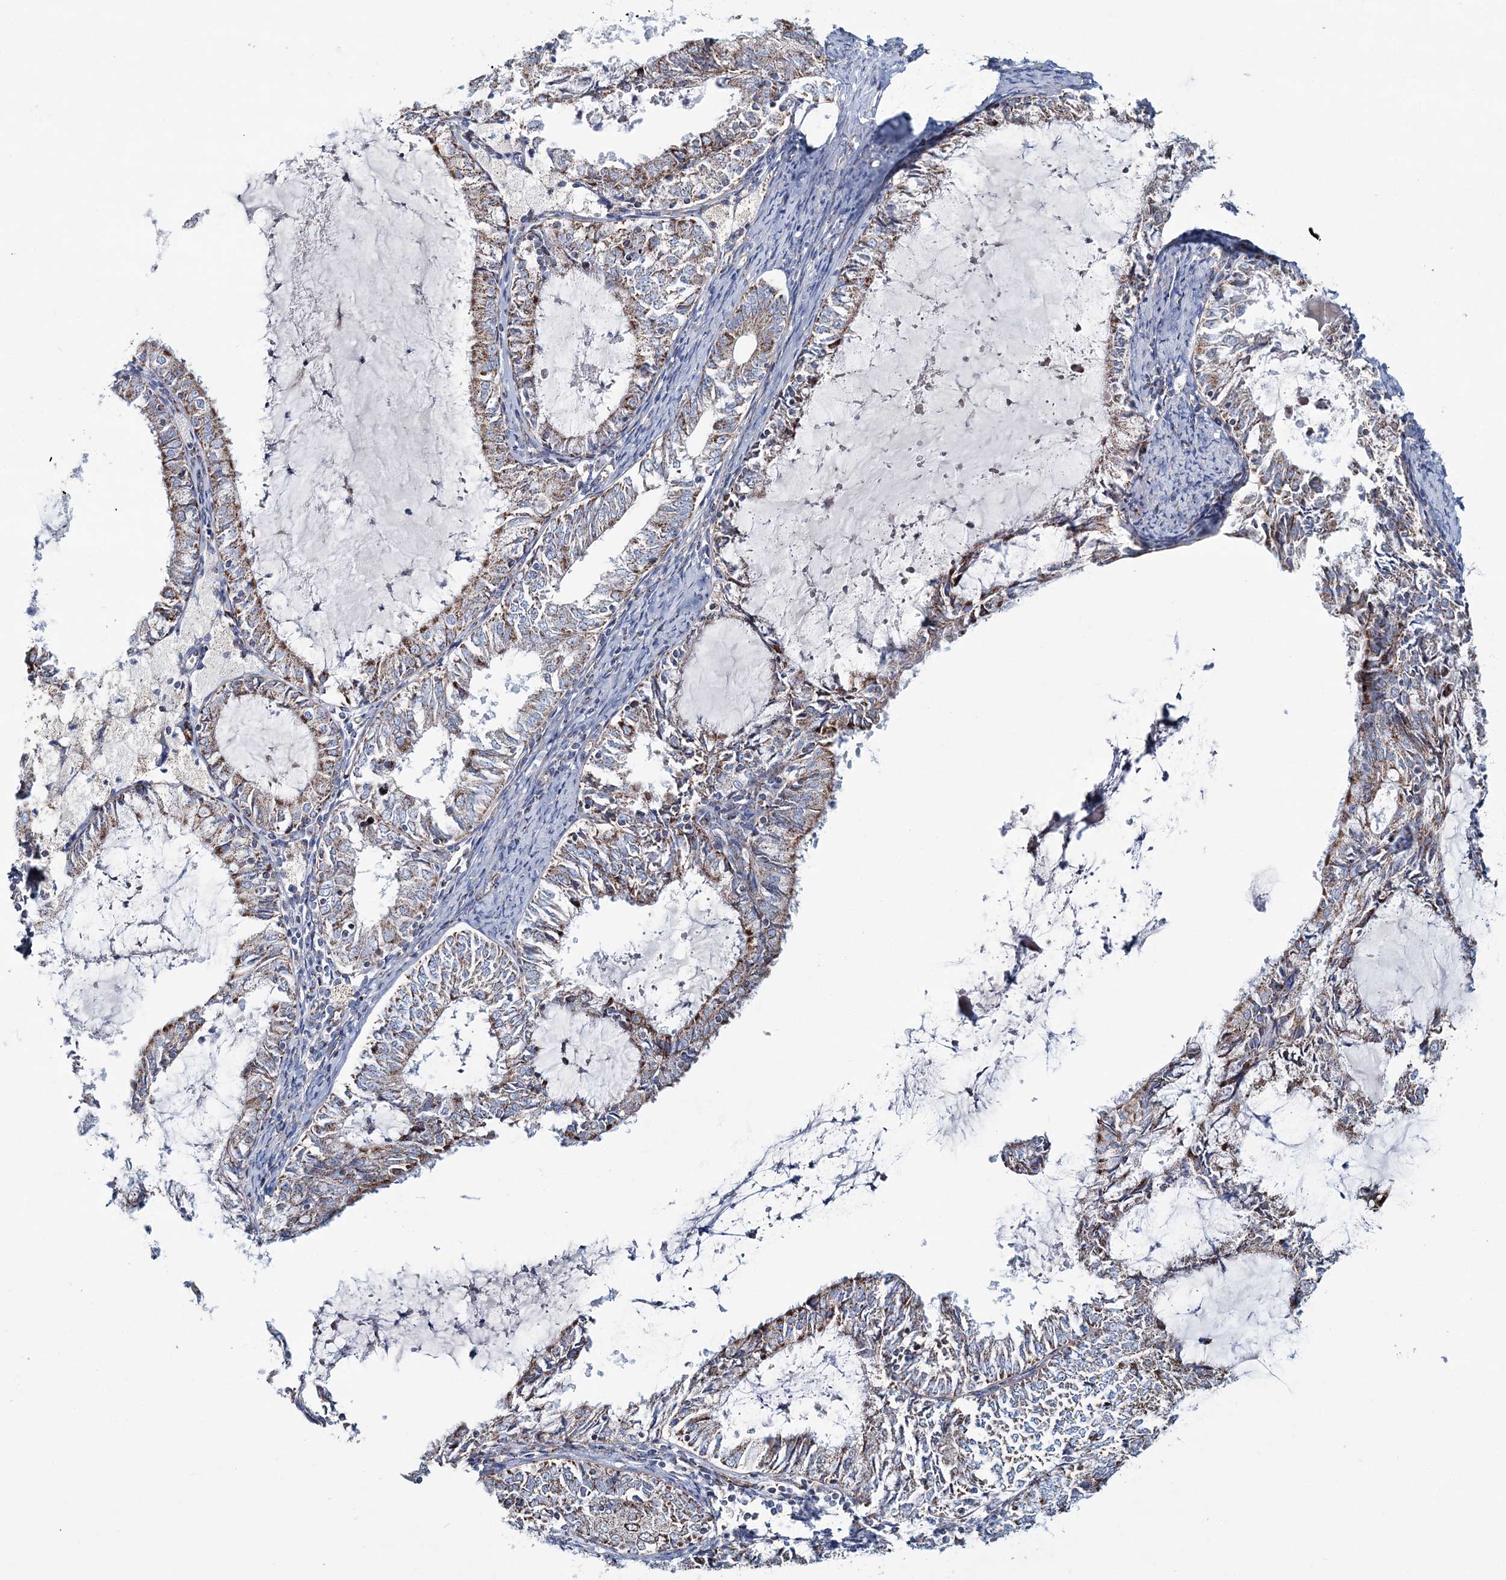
{"staining": {"intensity": "moderate", "quantity": ">75%", "location": "cytoplasmic/membranous"}, "tissue": "endometrial cancer", "cell_type": "Tumor cells", "image_type": "cancer", "snomed": [{"axis": "morphology", "description": "Adenocarcinoma, NOS"}, {"axis": "topography", "description": "Endometrium"}], "caption": "Immunohistochemistry (IHC) staining of endometrial cancer (adenocarcinoma), which exhibits medium levels of moderate cytoplasmic/membranous staining in approximately >75% of tumor cells indicating moderate cytoplasmic/membranous protein staining. The staining was performed using DAB (brown) for protein detection and nuclei were counterstained in hematoxylin (blue).", "gene": "ARHGAP6", "patient": {"sex": "female", "age": 57}}